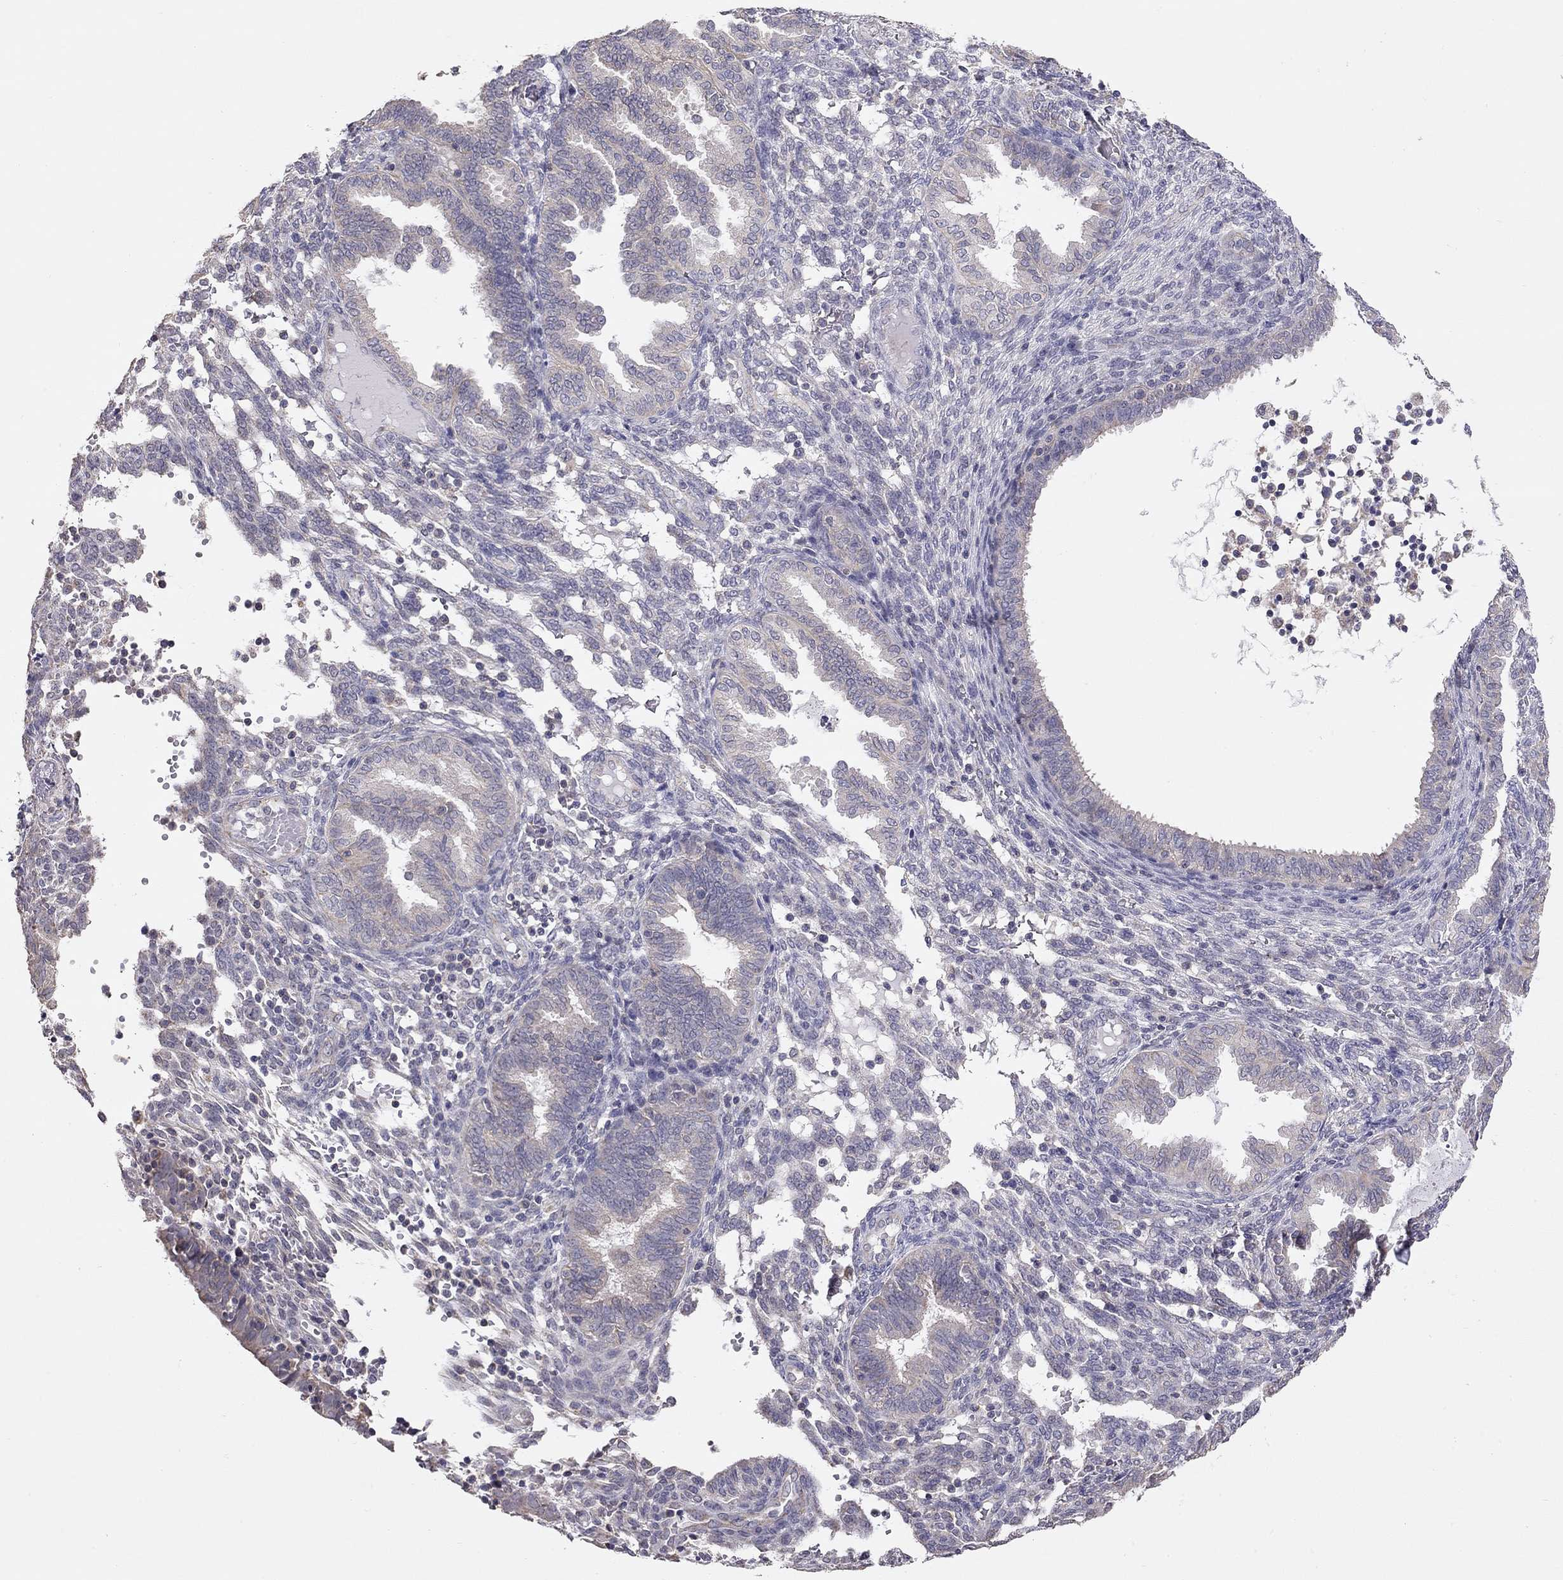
{"staining": {"intensity": "negative", "quantity": "none", "location": "none"}, "tissue": "endometrium", "cell_type": "Cells in endometrial stroma", "image_type": "normal", "snomed": [{"axis": "morphology", "description": "Normal tissue, NOS"}, {"axis": "topography", "description": "Endometrium"}], "caption": "This is a histopathology image of immunohistochemistry (IHC) staining of benign endometrium, which shows no positivity in cells in endometrial stroma. The staining is performed using DAB brown chromogen with nuclei counter-stained in using hematoxylin.", "gene": "LRIT3", "patient": {"sex": "female", "age": 42}}